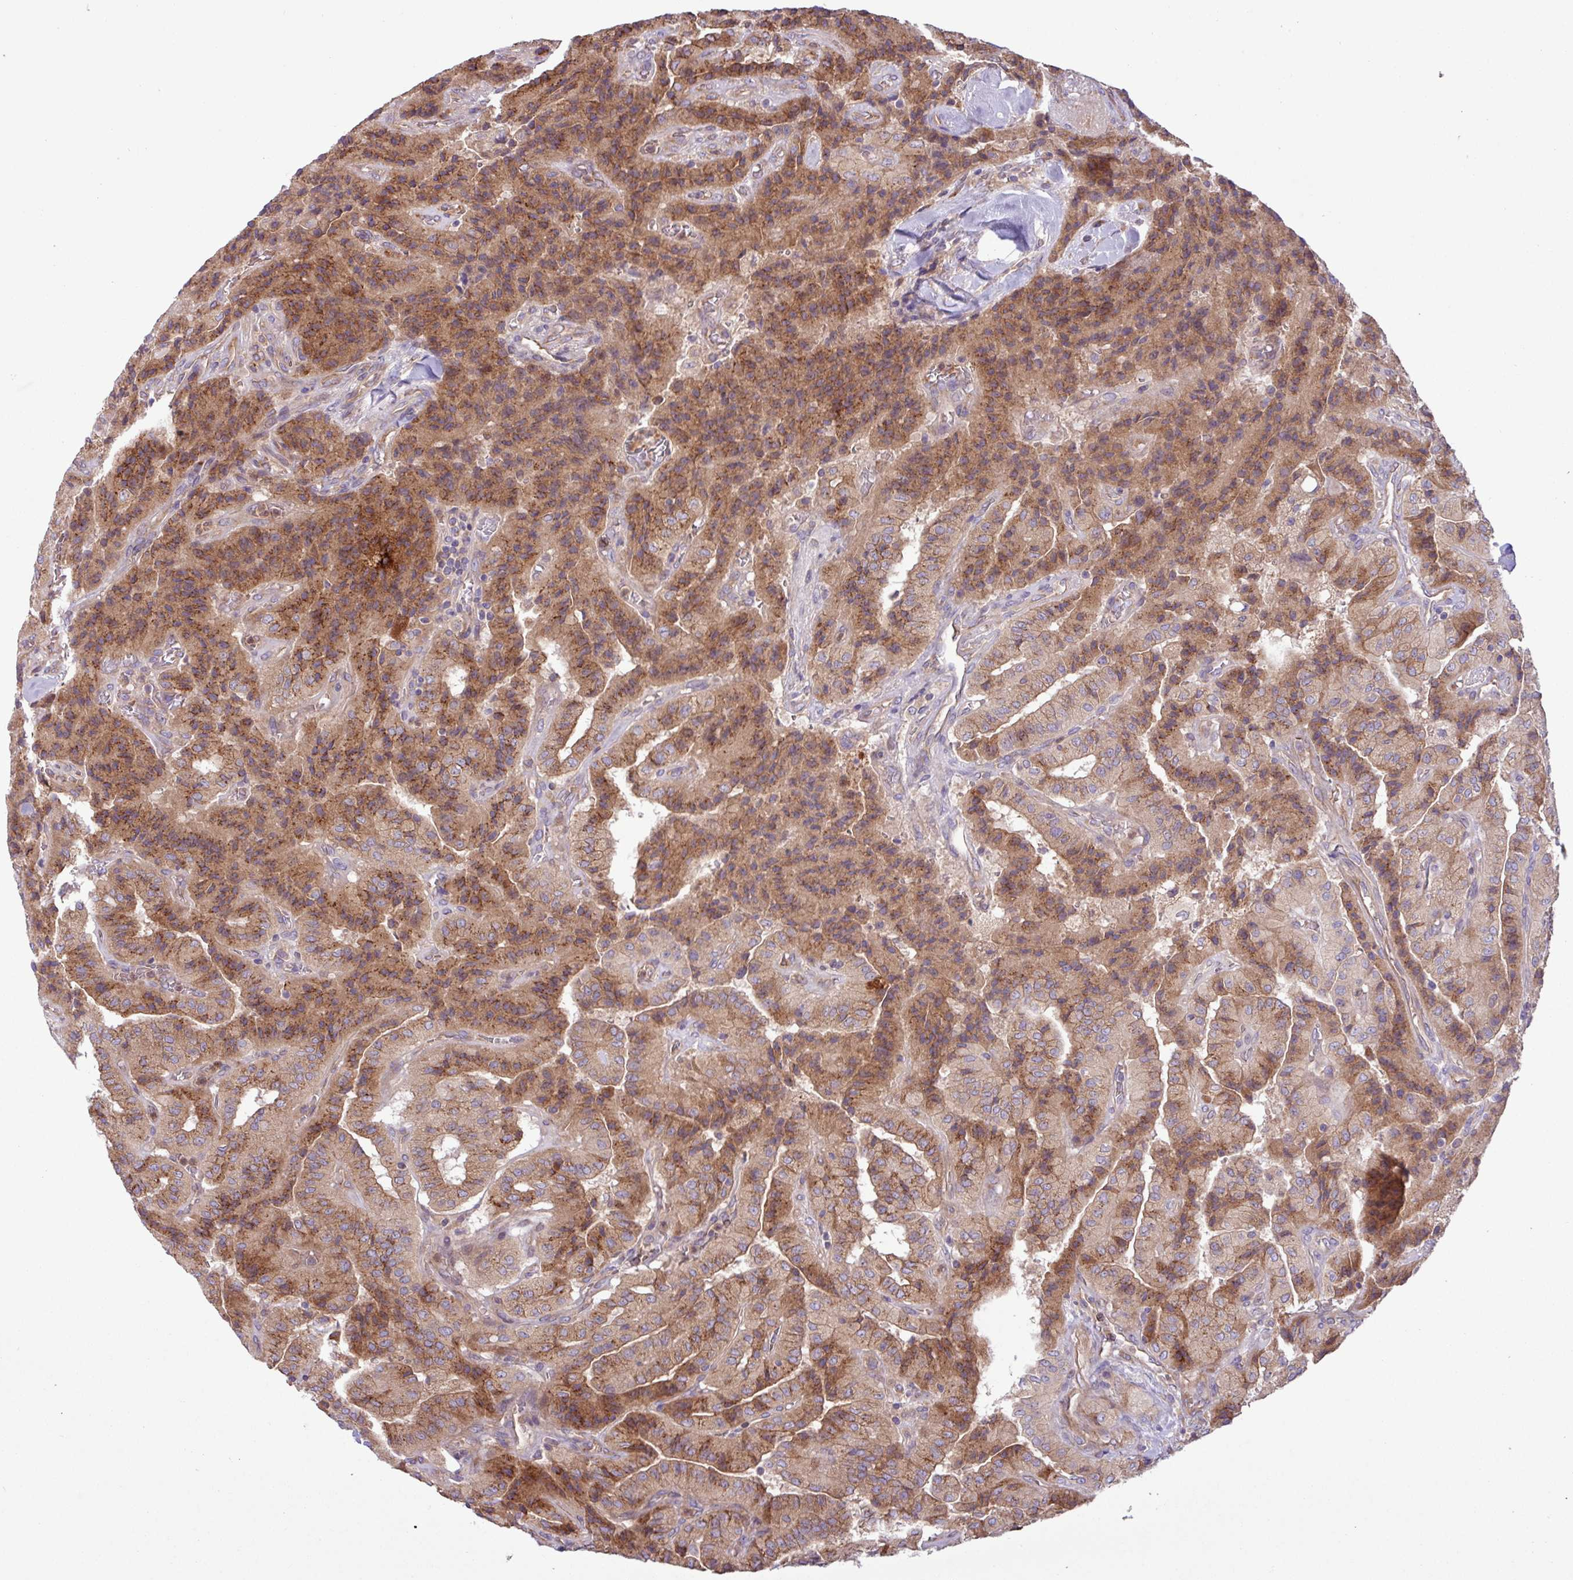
{"staining": {"intensity": "moderate", "quantity": ">75%", "location": "cytoplasmic/membranous"}, "tissue": "thyroid cancer", "cell_type": "Tumor cells", "image_type": "cancer", "snomed": [{"axis": "morphology", "description": "Normal tissue, NOS"}, {"axis": "morphology", "description": "Papillary adenocarcinoma, NOS"}, {"axis": "topography", "description": "Thyroid gland"}], "caption": "IHC image of human thyroid cancer stained for a protein (brown), which displays medium levels of moderate cytoplasmic/membranous positivity in approximately >75% of tumor cells.", "gene": "RAB19", "patient": {"sex": "female", "age": 59}}